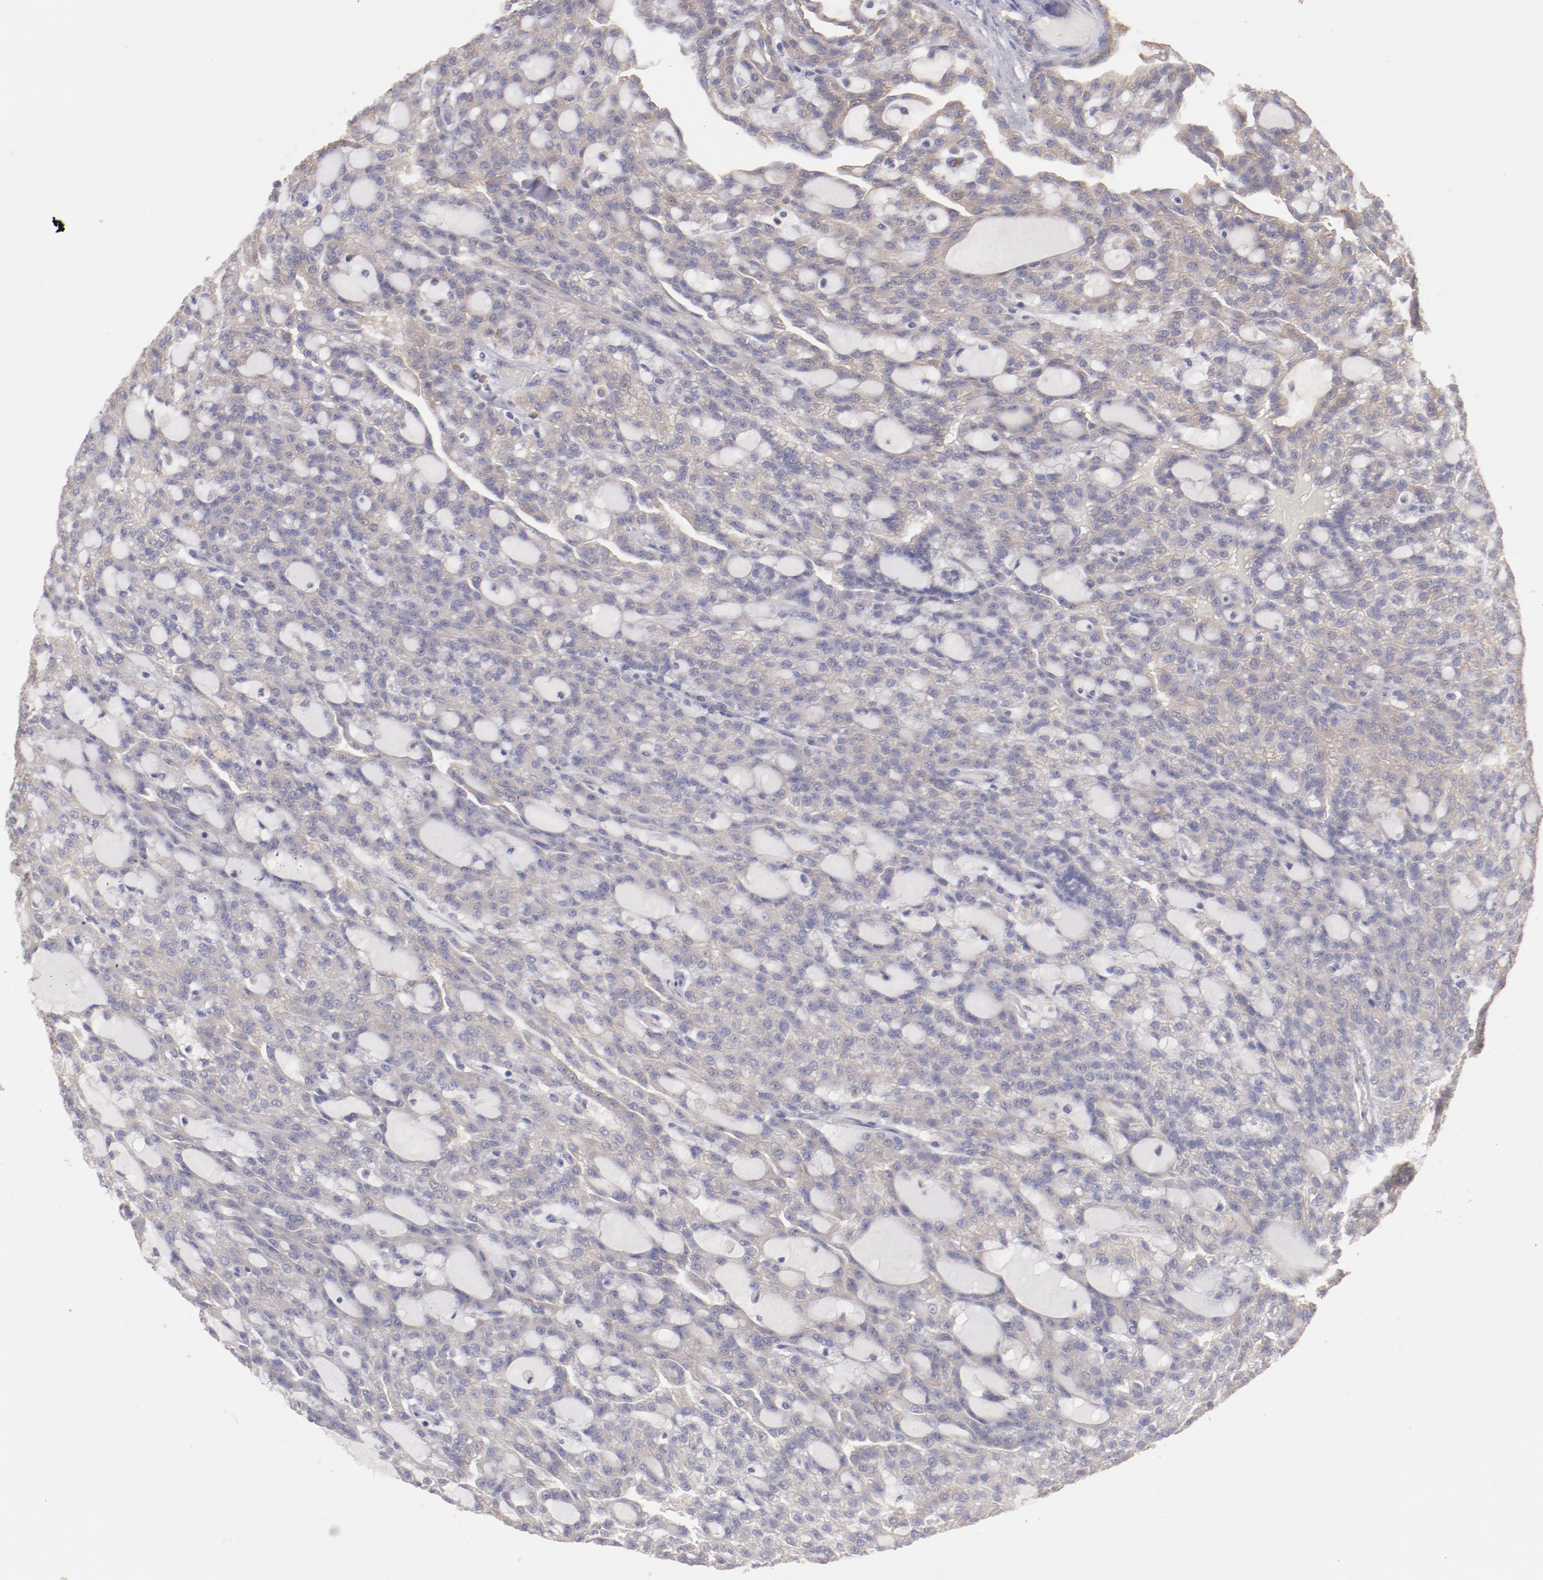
{"staining": {"intensity": "weak", "quantity": ">75%", "location": "cytoplasmic/membranous"}, "tissue": "renal cancer", "cell_type": "Tumor cells", "image_type": "cancer", "snomed": [{"axis": "morphology", "description": "Adenocarcinoma, NOS"}, {"axis": "topography", "description": "Kidney"}], "caption": "DAB (3,3'-diaminobenzidine) immunohistochemical staining of human renal cancer (adenocarcinoma) demonstrates weak cytoplasmic/membranous protein expression in about >75% of tumor cells. The staining was performed using DAB (3,3'-diaminobenzidine), with brown indicating positive protein expression. Nuclei are stained blue with hematoxylin.", "gene": "ENTPD5", "patient": {"sex": "male", "age": 63}}